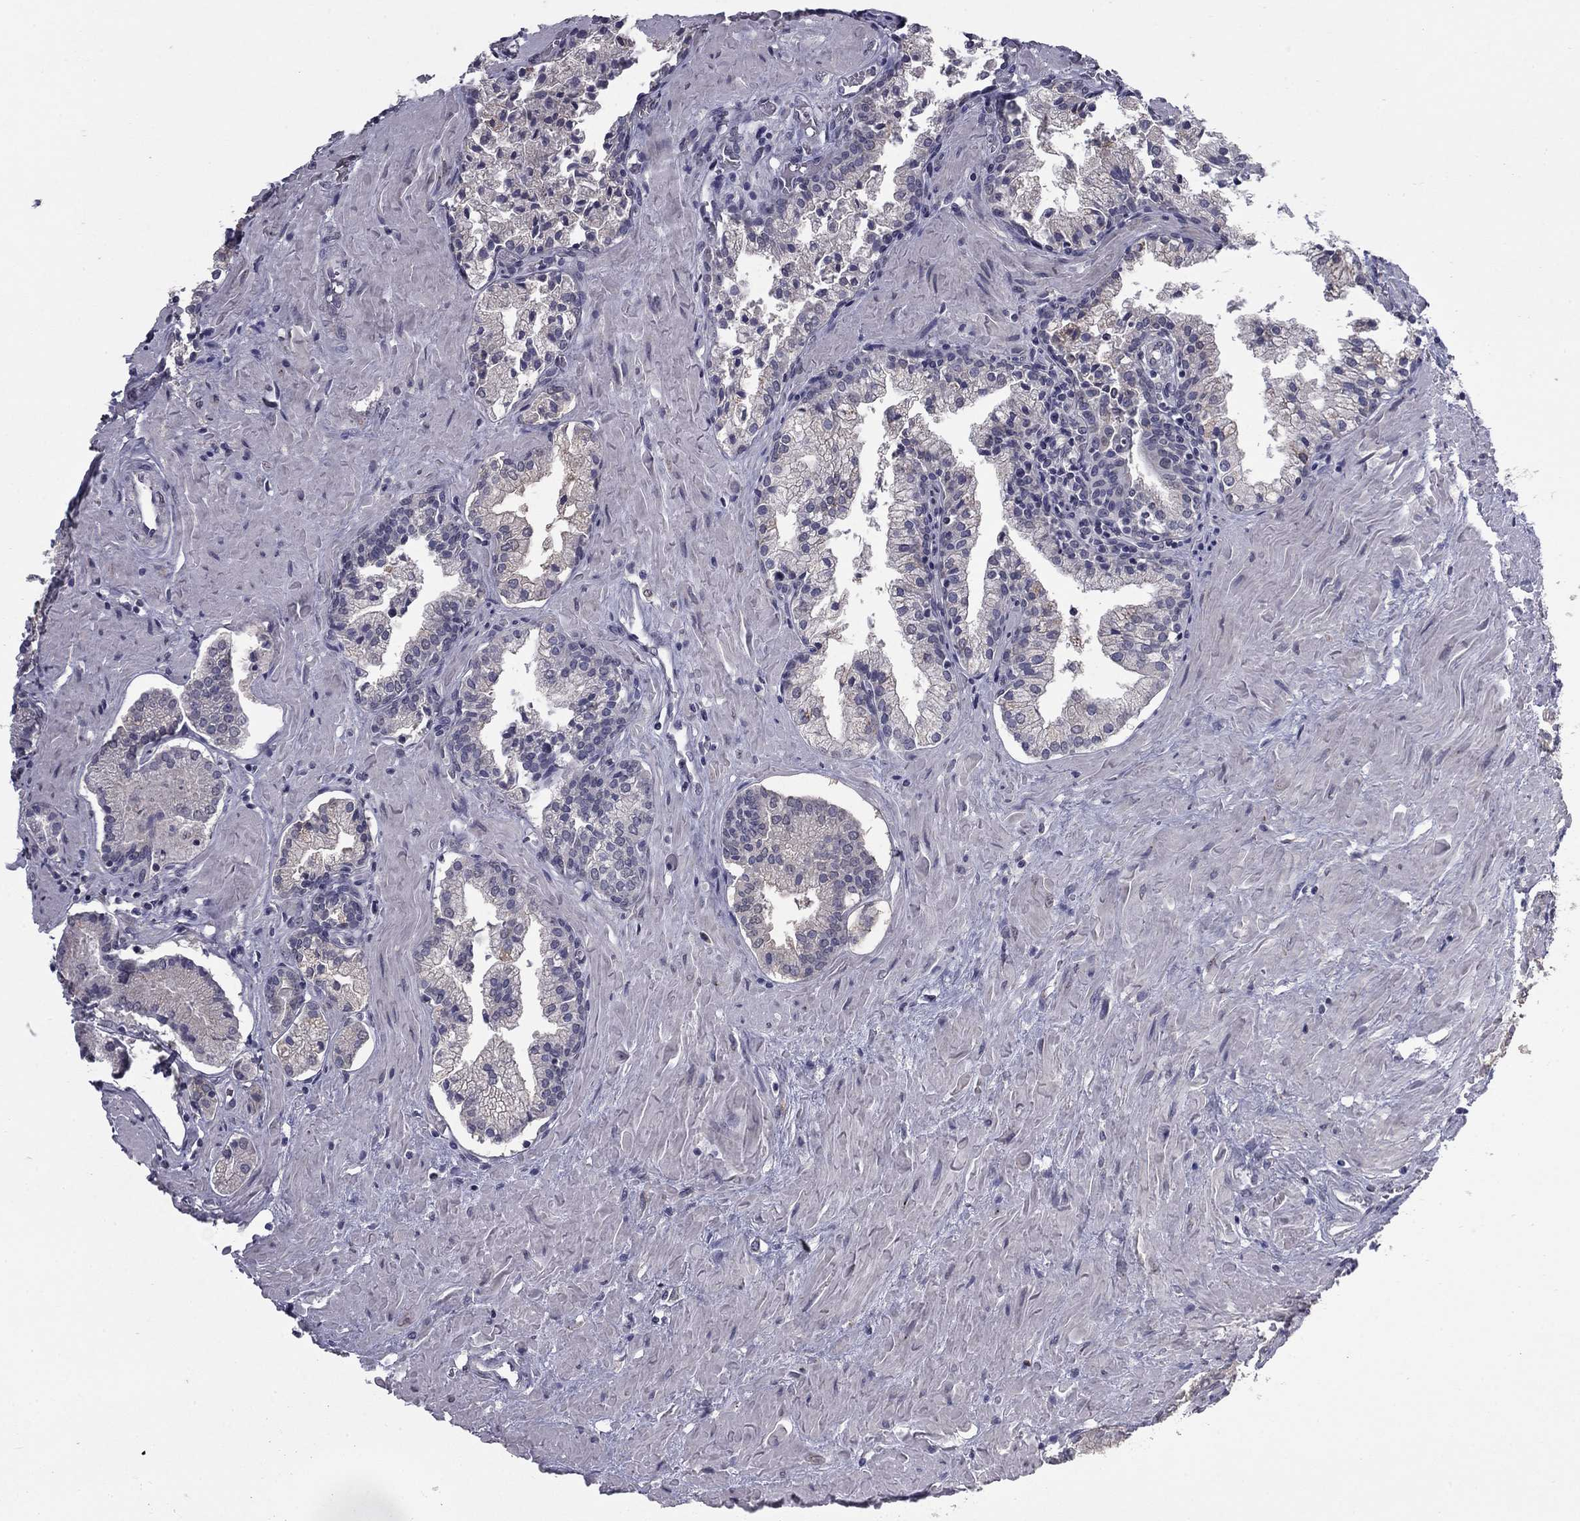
{"staining": {"intensity": "negative", "quantity": "none", "location": "none"}, "tissue": "prostate cancer", "cell_type": "Tumor cells", "image_type": "cancer", "snomed": [{"axis": "morphology", "description": "Adenocarcinoma, NOS"}, {"axis": "topography", "description": "Prostate and seminal vesicle, NOS"}, {"axis": "topography", "description": "Prostate"}], "caption": "The micrograph demonstrates no significant expression in tumor cells of prostate cancer (adenocarcinoma). Brightfield microscopy of IHC stained with DAB (3,3'-diaminobenzidine) (brown) and hematoxylin (blue), captured at high magnification.", "gene": "PRRT2", "patient": {"sex": "male", "age": 44}}